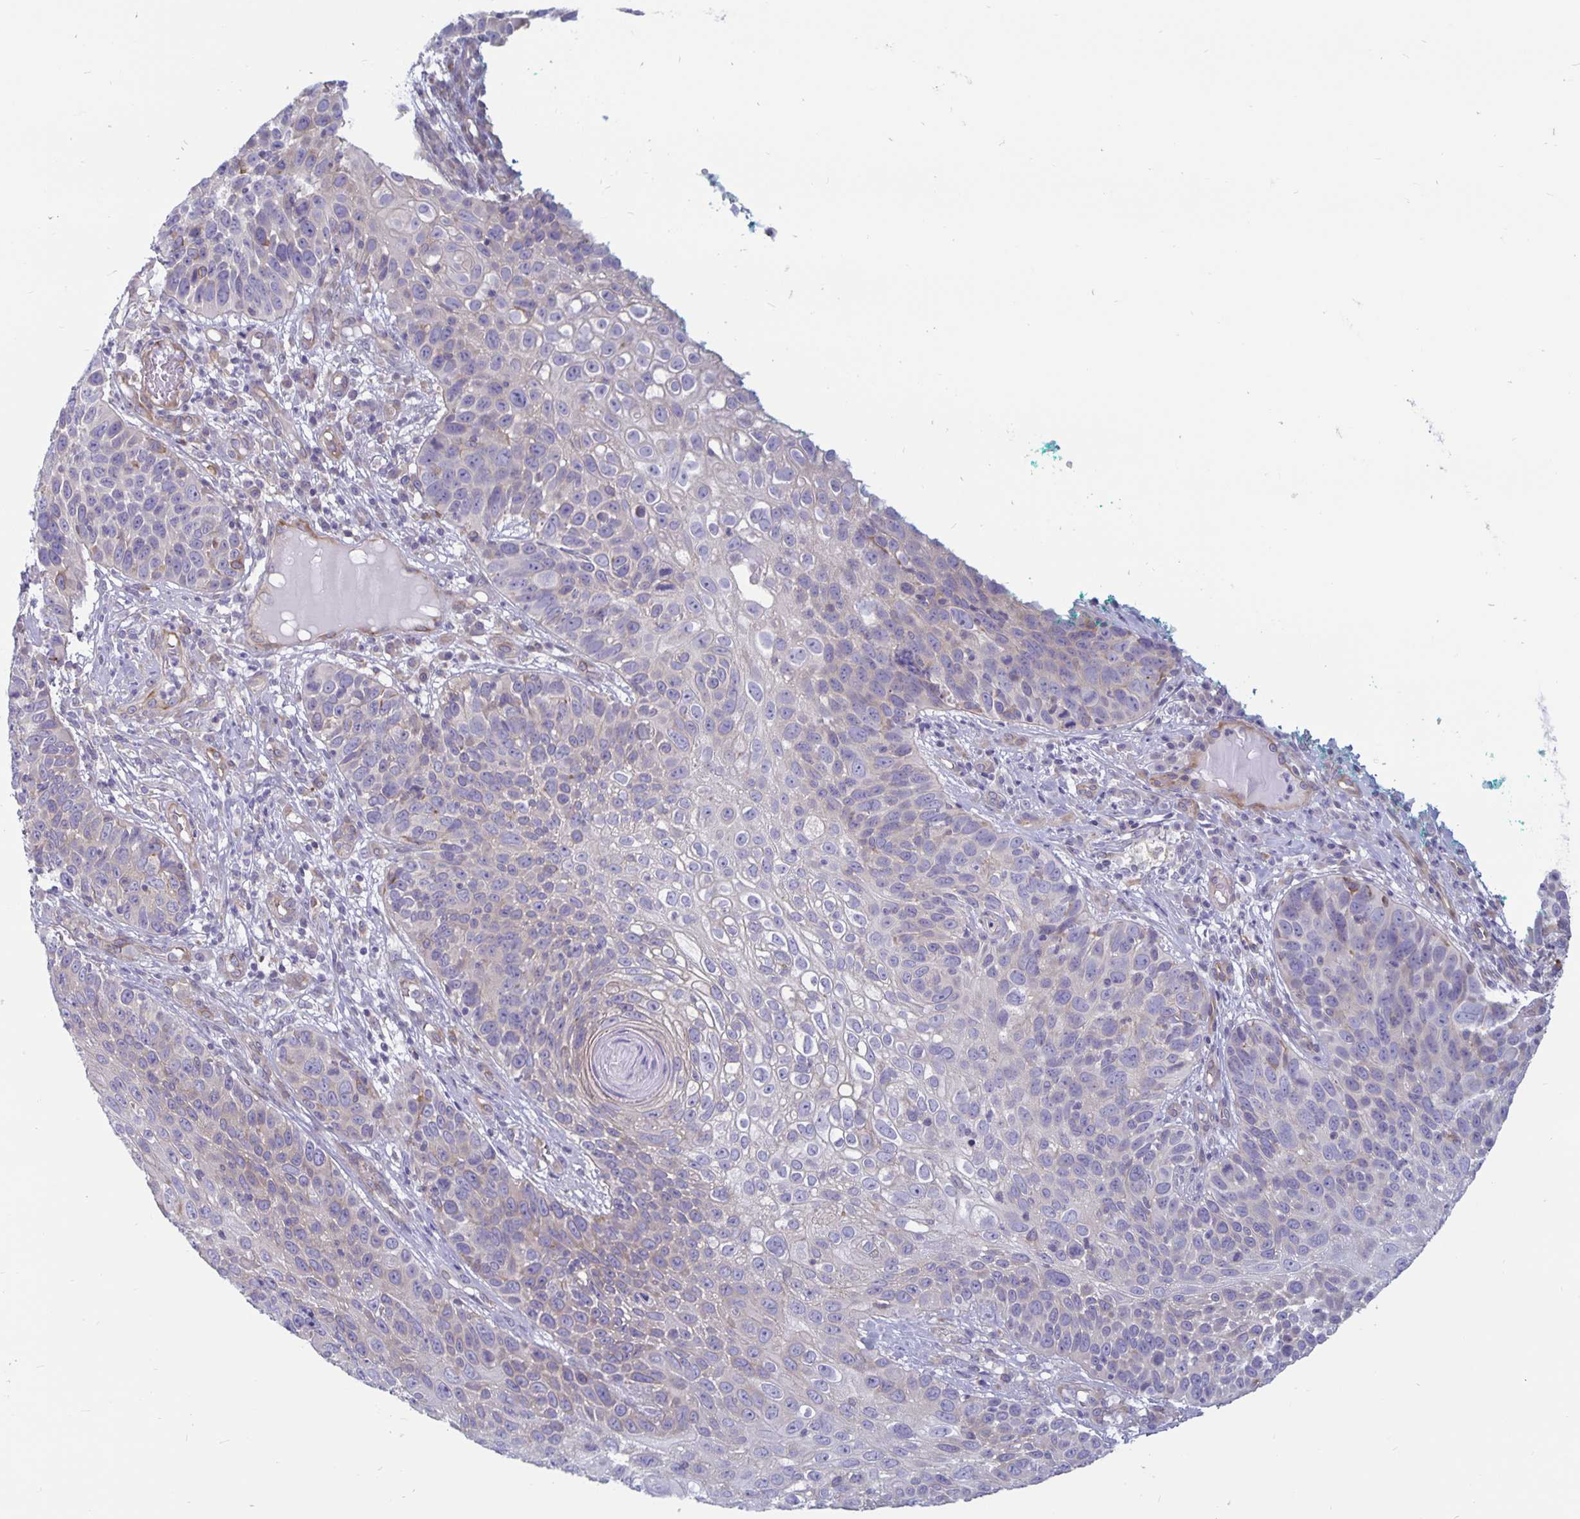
{"staining": {"intensity": "negative", "quantity": "none", "location": "none"}, "tissue": "skin cancer", "cell_type": "Tumor cells", "image_type": "cancer", "snomed": [{"axis": "morphology", "description": "Squamous cell carcinoma, NOS"}, {"axis": "topography", "description": "Skin"}], "caption": "The micrograph shows no significant positivity in tumor cells of skin cancer.", "gene": "PLCB3", "patient": {"sex": "male", "age": 92}}